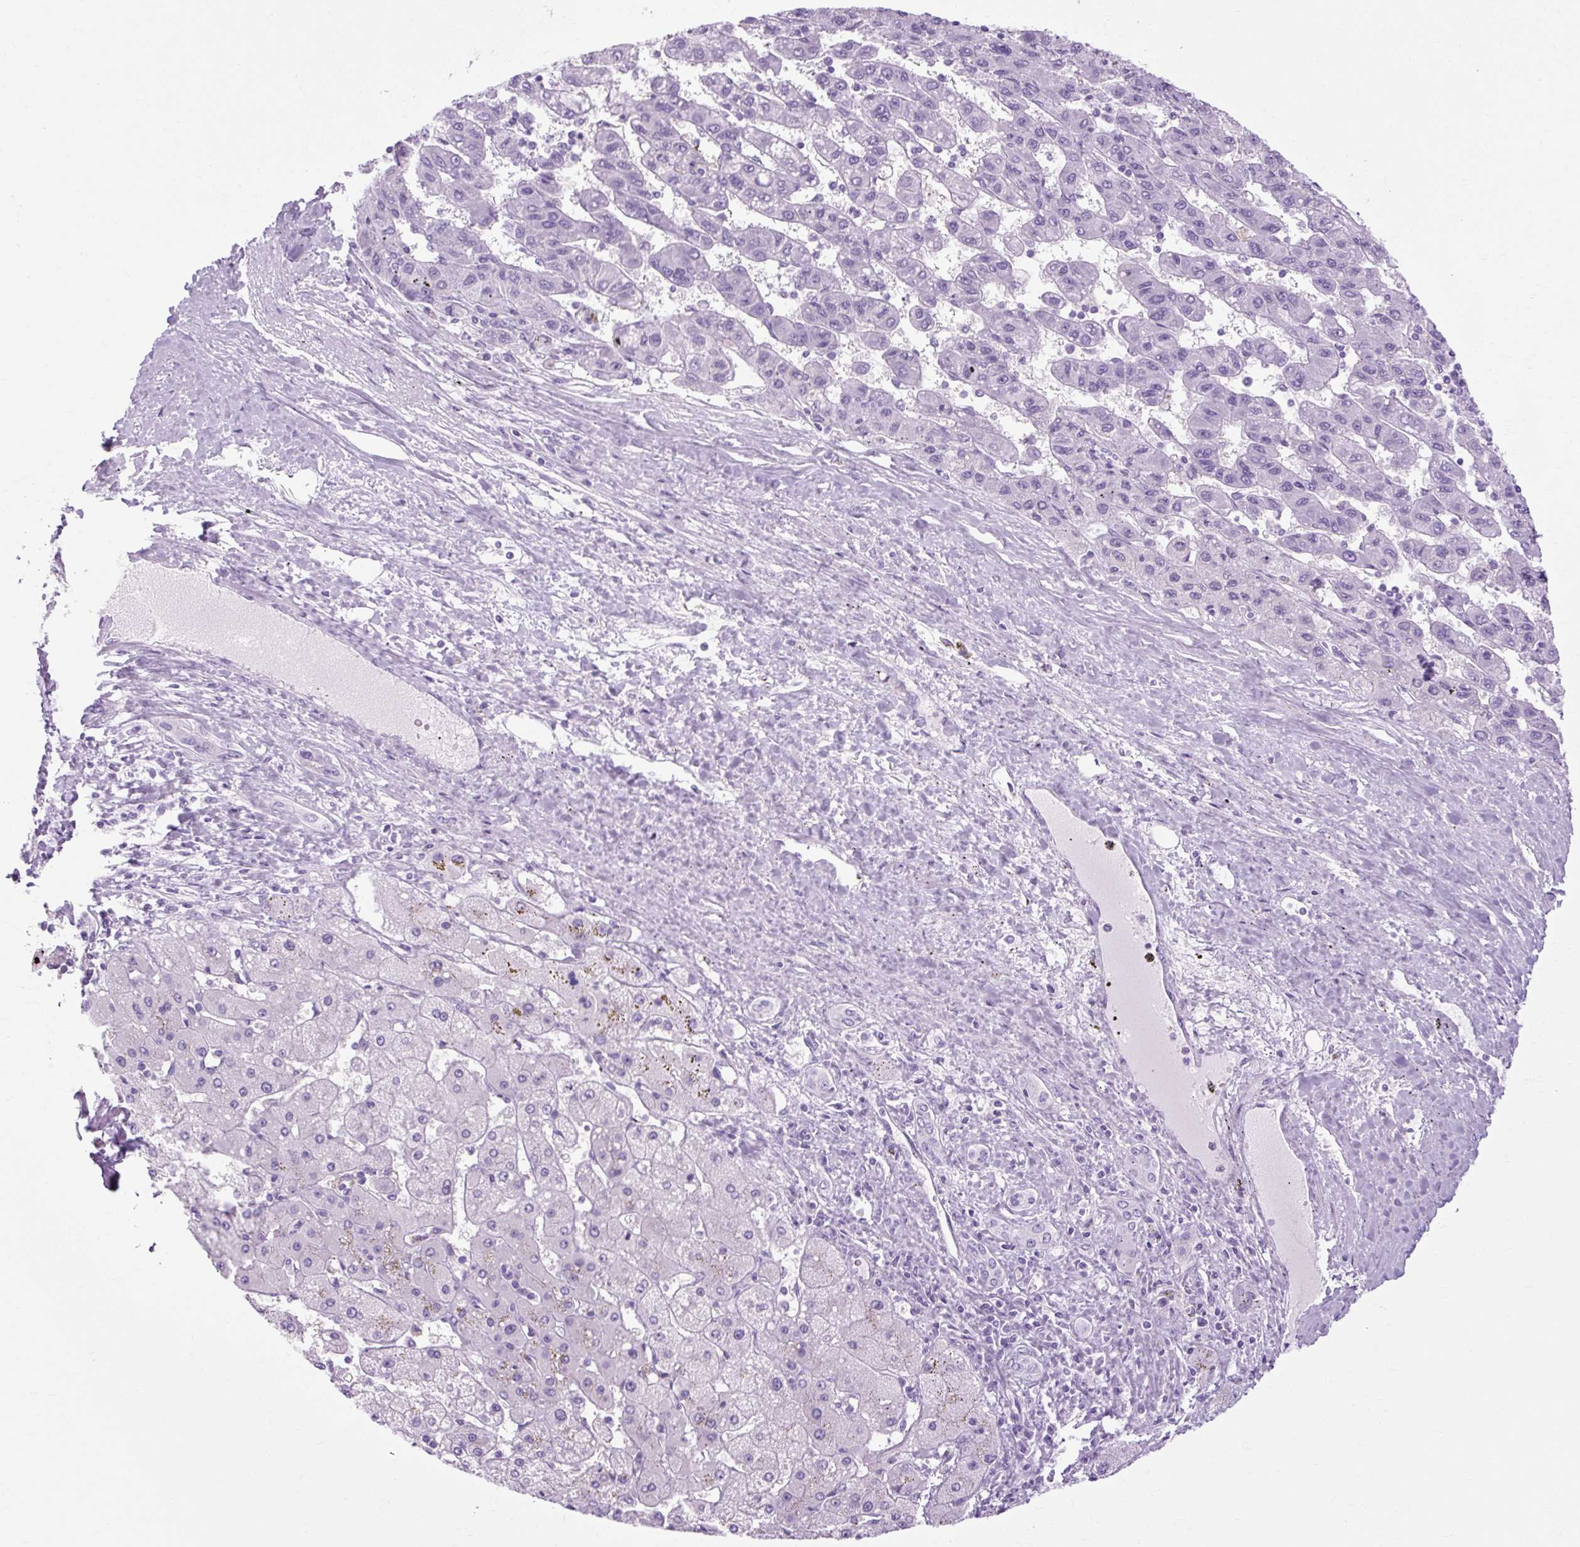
{"staining": {"intensity": "negative", "quantity": "none", "location": "none"}, "tissue": "liver cancer", "cell_type": "Tumor cells", "image_type": "cancer", "snomed": [{"axis": "morphology", "description": "Carcinoma, Hepatocellular, NOS"}, {"axis": "topography", "description": "Liver"}], "caption": "Immunohistochemical staining of human liver cancer (hepatocellular carcinoma) demonstrates no significant expression in tumor cells.", "gene": "OOEP", "patient": {"sex": "female", "age": 82}}